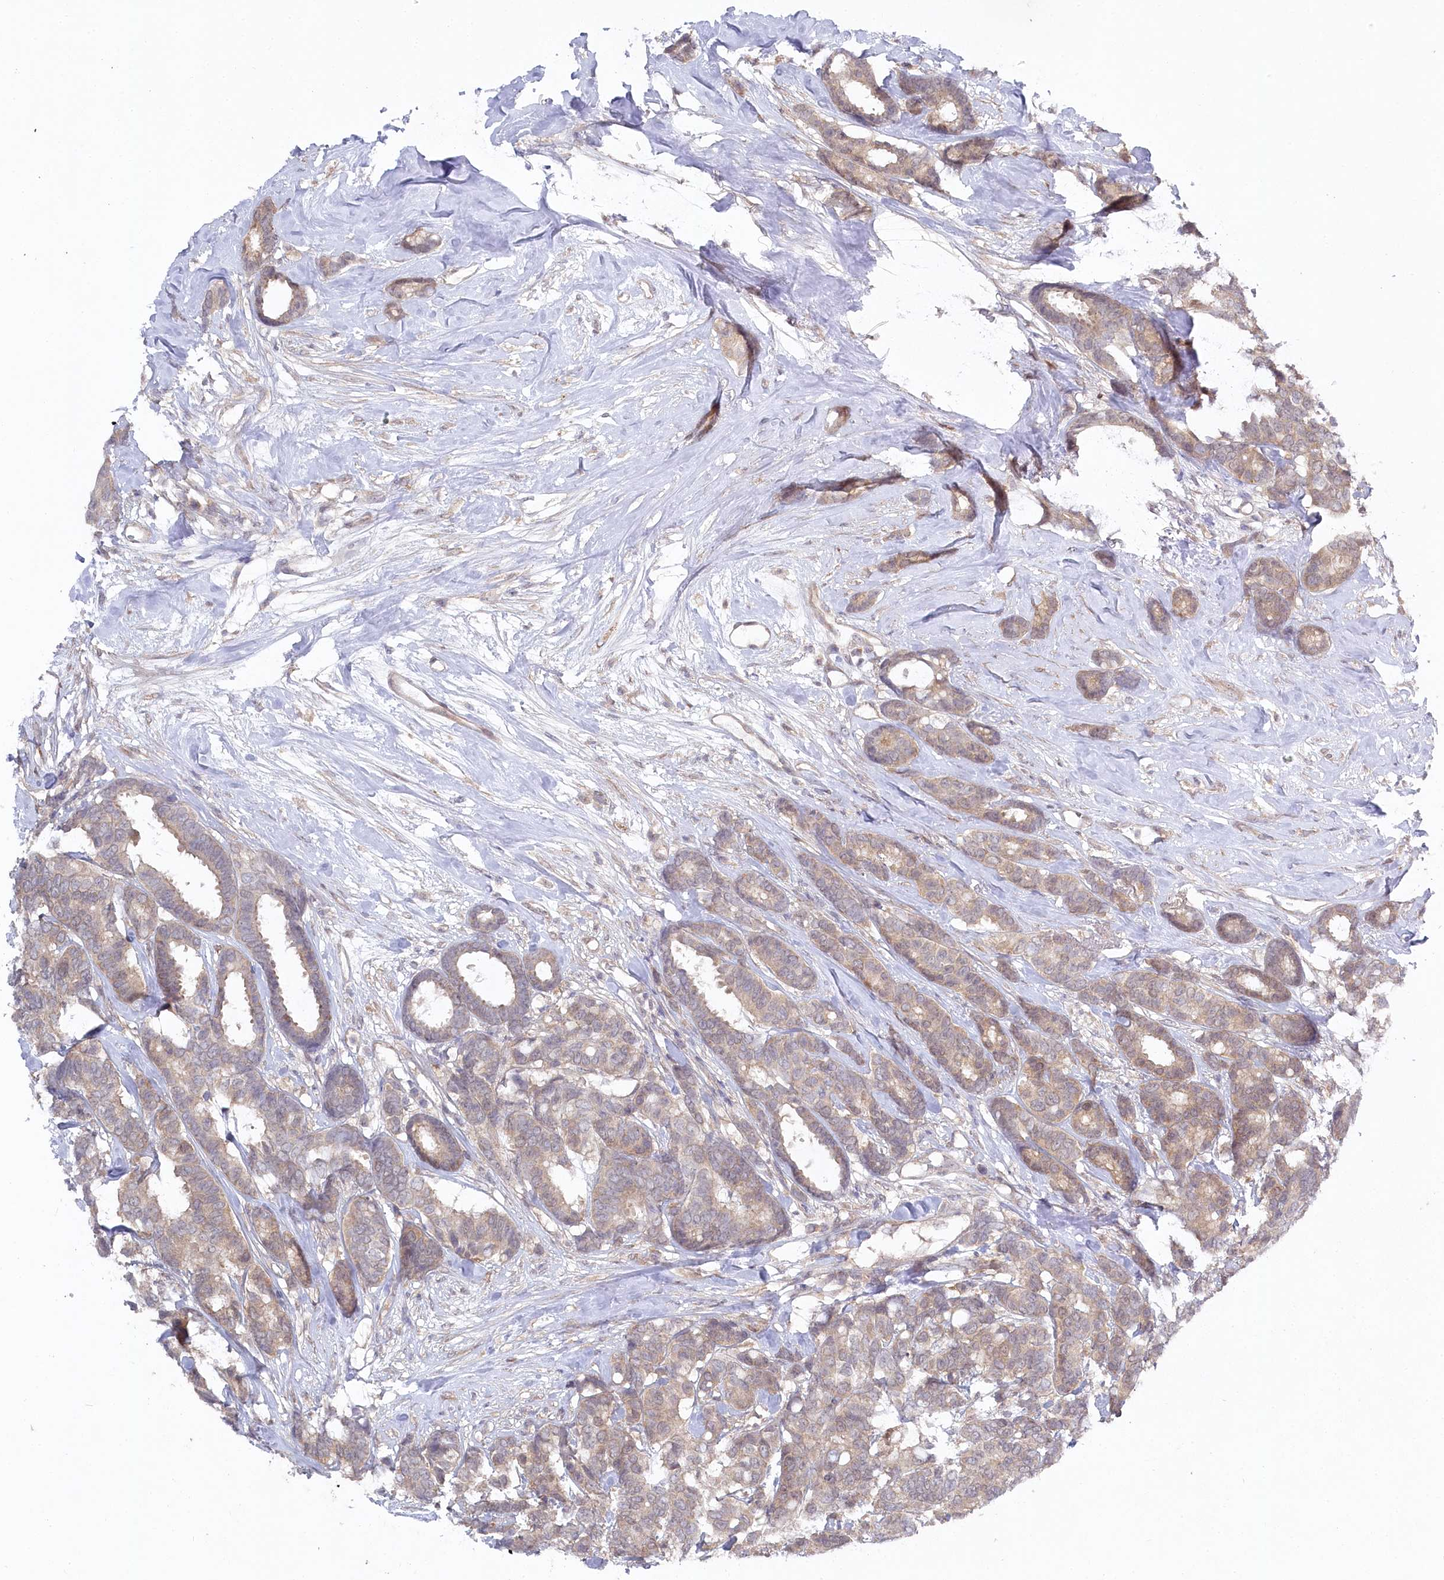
{"staining": {"intensity": "weak", "quantity": ">75%", "location": "cytoplasmic/membranous"}, "tissue": "breast cancer", "cell_type": "Tumor cells", "image_type": "cancer", "snomed": [{"axis": "morphology", "description": "Duct carcinoma"}, {"axis": "topography", "description": "Breast"}], "caption": "The micrograph reveals immunohistochemical staining of breast infiltrating ductal carcinoma. There is weak cytoplasmic/membranous positivity is present in approximately >75% of tumor cells. Immunohistochemistry stains the protein of interest in brown and the nuclei are stained blue.", "gene": "AAMDC", "patient": {"sex": "female", "age": 87}}